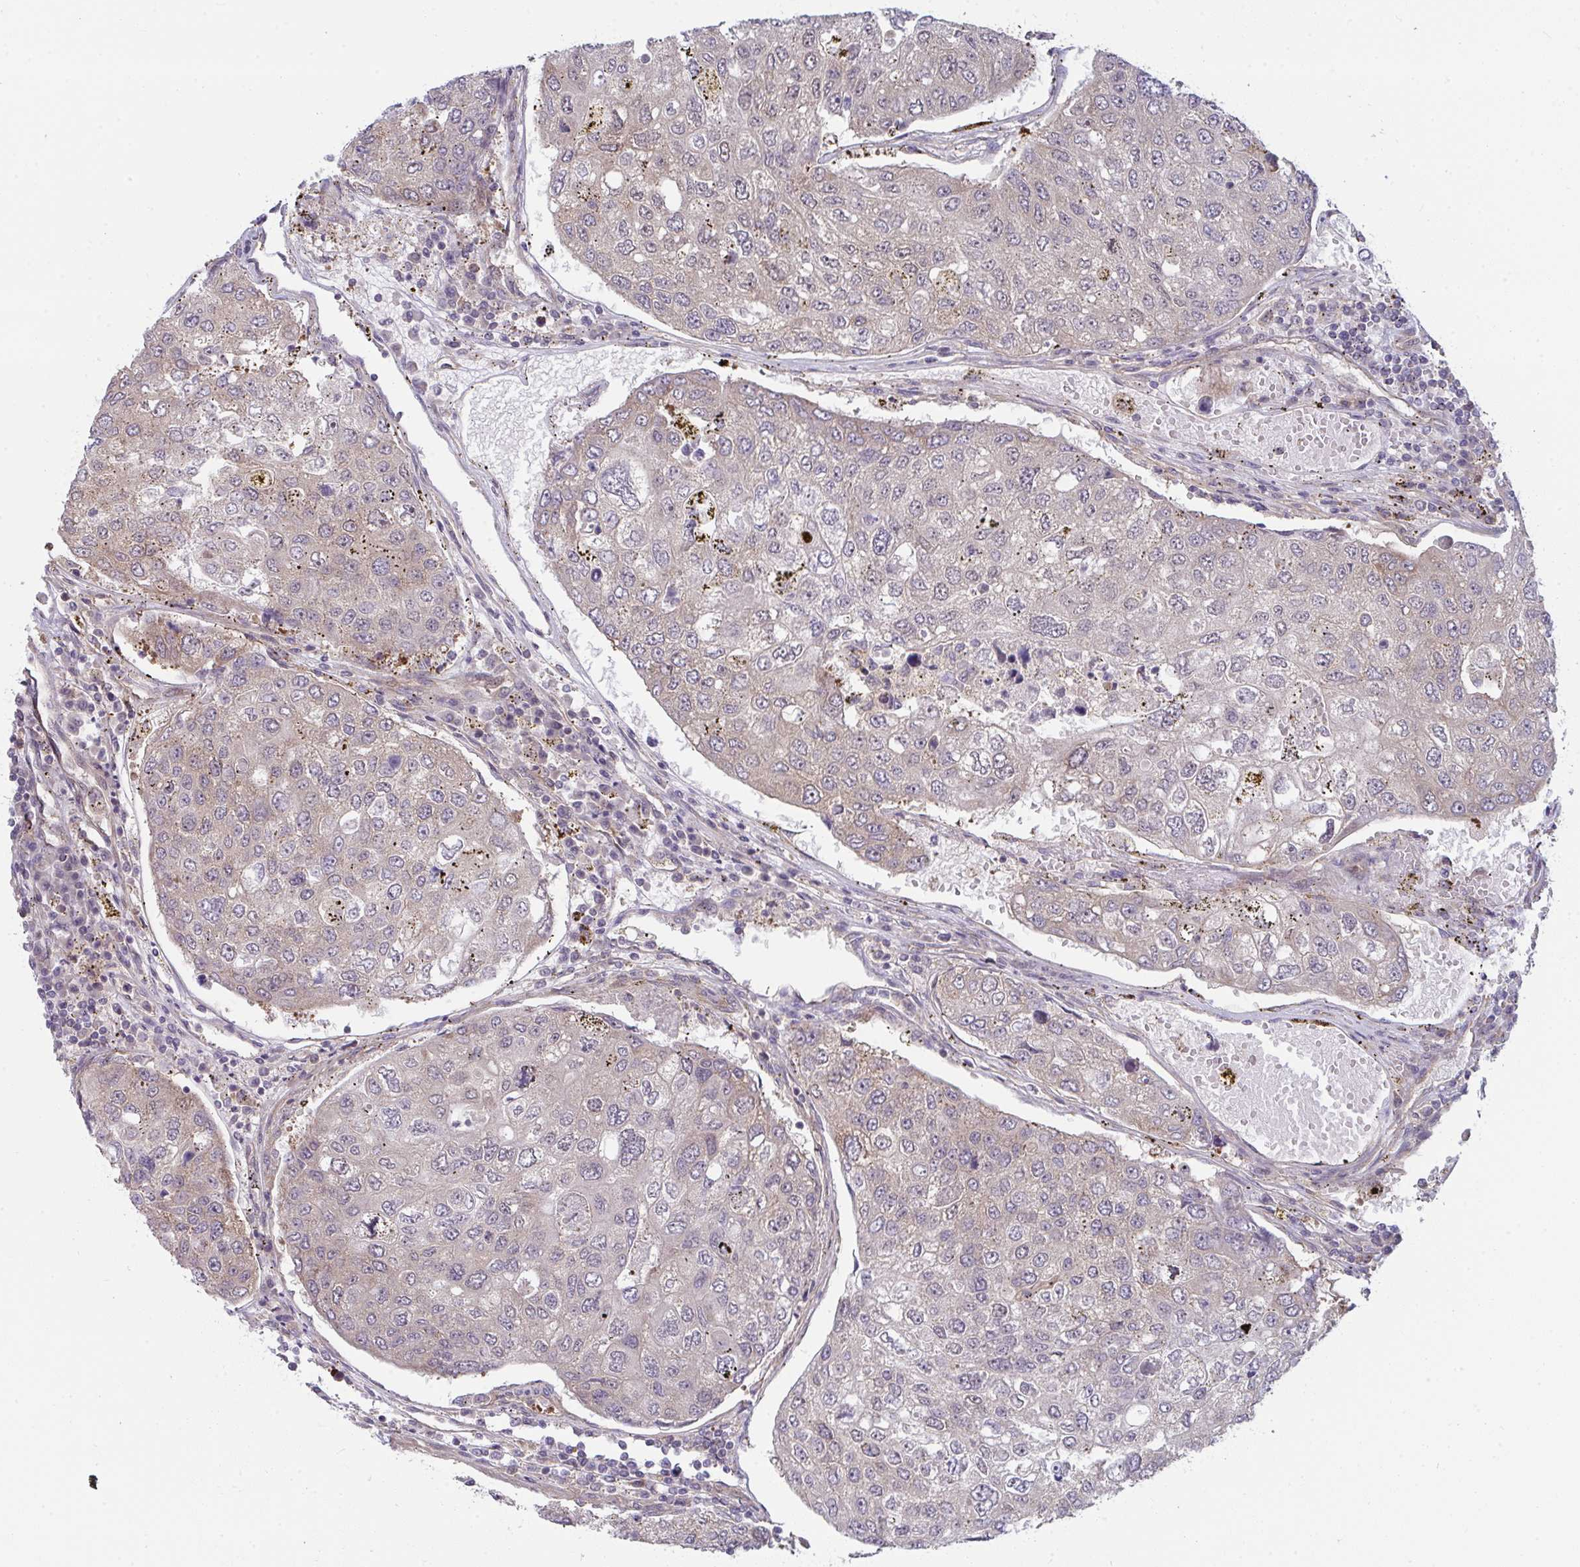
{"staining": {"intensity": "weak", "quantity": "25%-75%", "location": "cytoplasmic/membranous"}, "tissue": "urothelial cancer", "cell_type": "Tumor cells", "image_type": "cancer", "snomed": [{"axis": "morphology", "description": "Urothelial carcinoma, High grade"}, {"axis": "topography", "description": "Lymph node"}, {"axis": "topography", "description": "Urinary bladder"}], "caption": "The immunohistochemical stain labels weak cytoplasmic/membranous staining in tumor cells of high-grade urothelial carcinoma tissue. (Stains: DAB in brown, nuclei in blue, Microscopy: brightfield microscopy at high magnification).", "gene": "CASP9", "patient": {"sex": "male", "age": 51}}